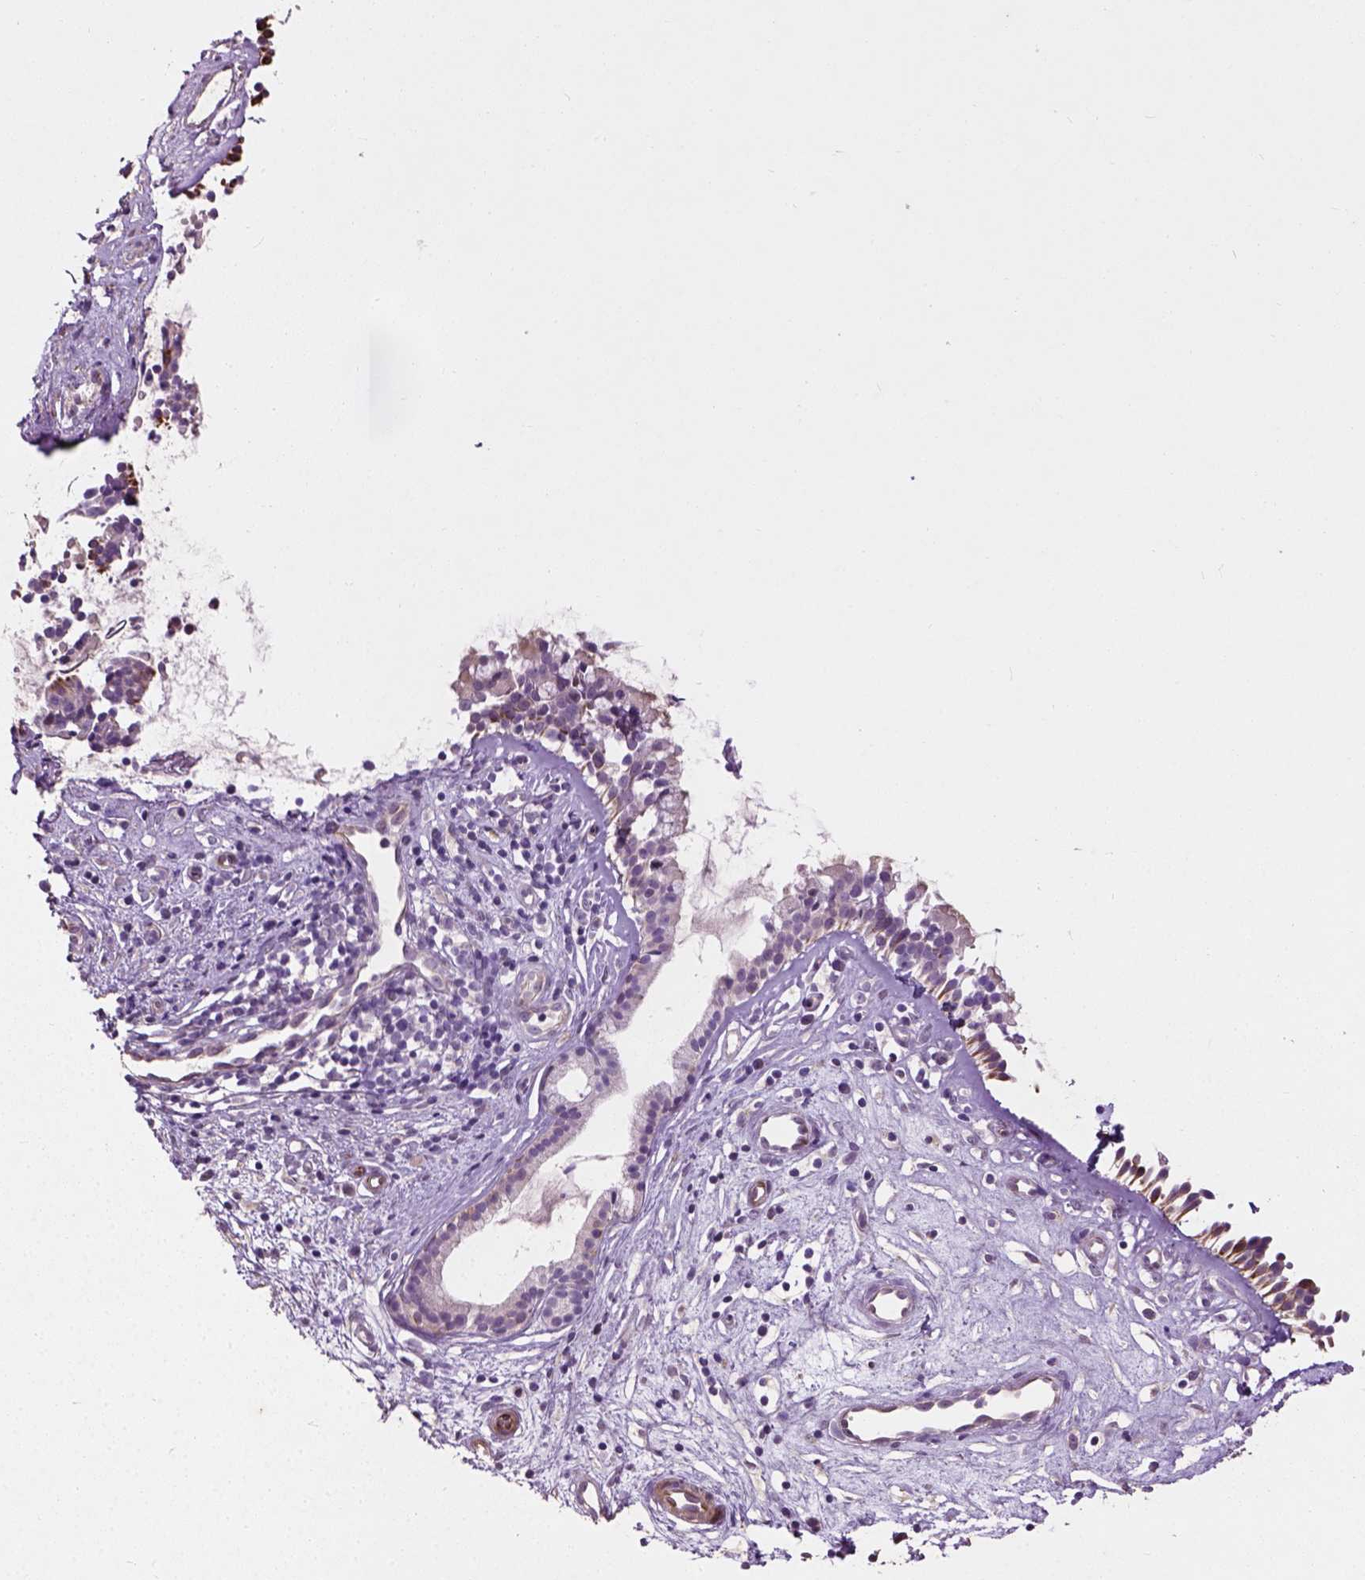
{"staining": {"intensity": "moderate", "quantity": "25%-75%", "location": "cytoplasmic/membranous"}, "tissue": "nasopharynx", "cell_type": "Respiratory epithelial cells", "image_type": "normal", "snomed": [{"axis": "morphology", "description": "Normal tissue, NOS"}, {"axis": "topography", "description": "Nasopharynx"}], "caption": "Respiratory epithelial cells show moderate cytoplasmic/membranous positivity in about 25%-75% of cells in unremarkable nasopharynx.", "gene": "PKP3", "patient": {"sex": "female", "age": 52}}